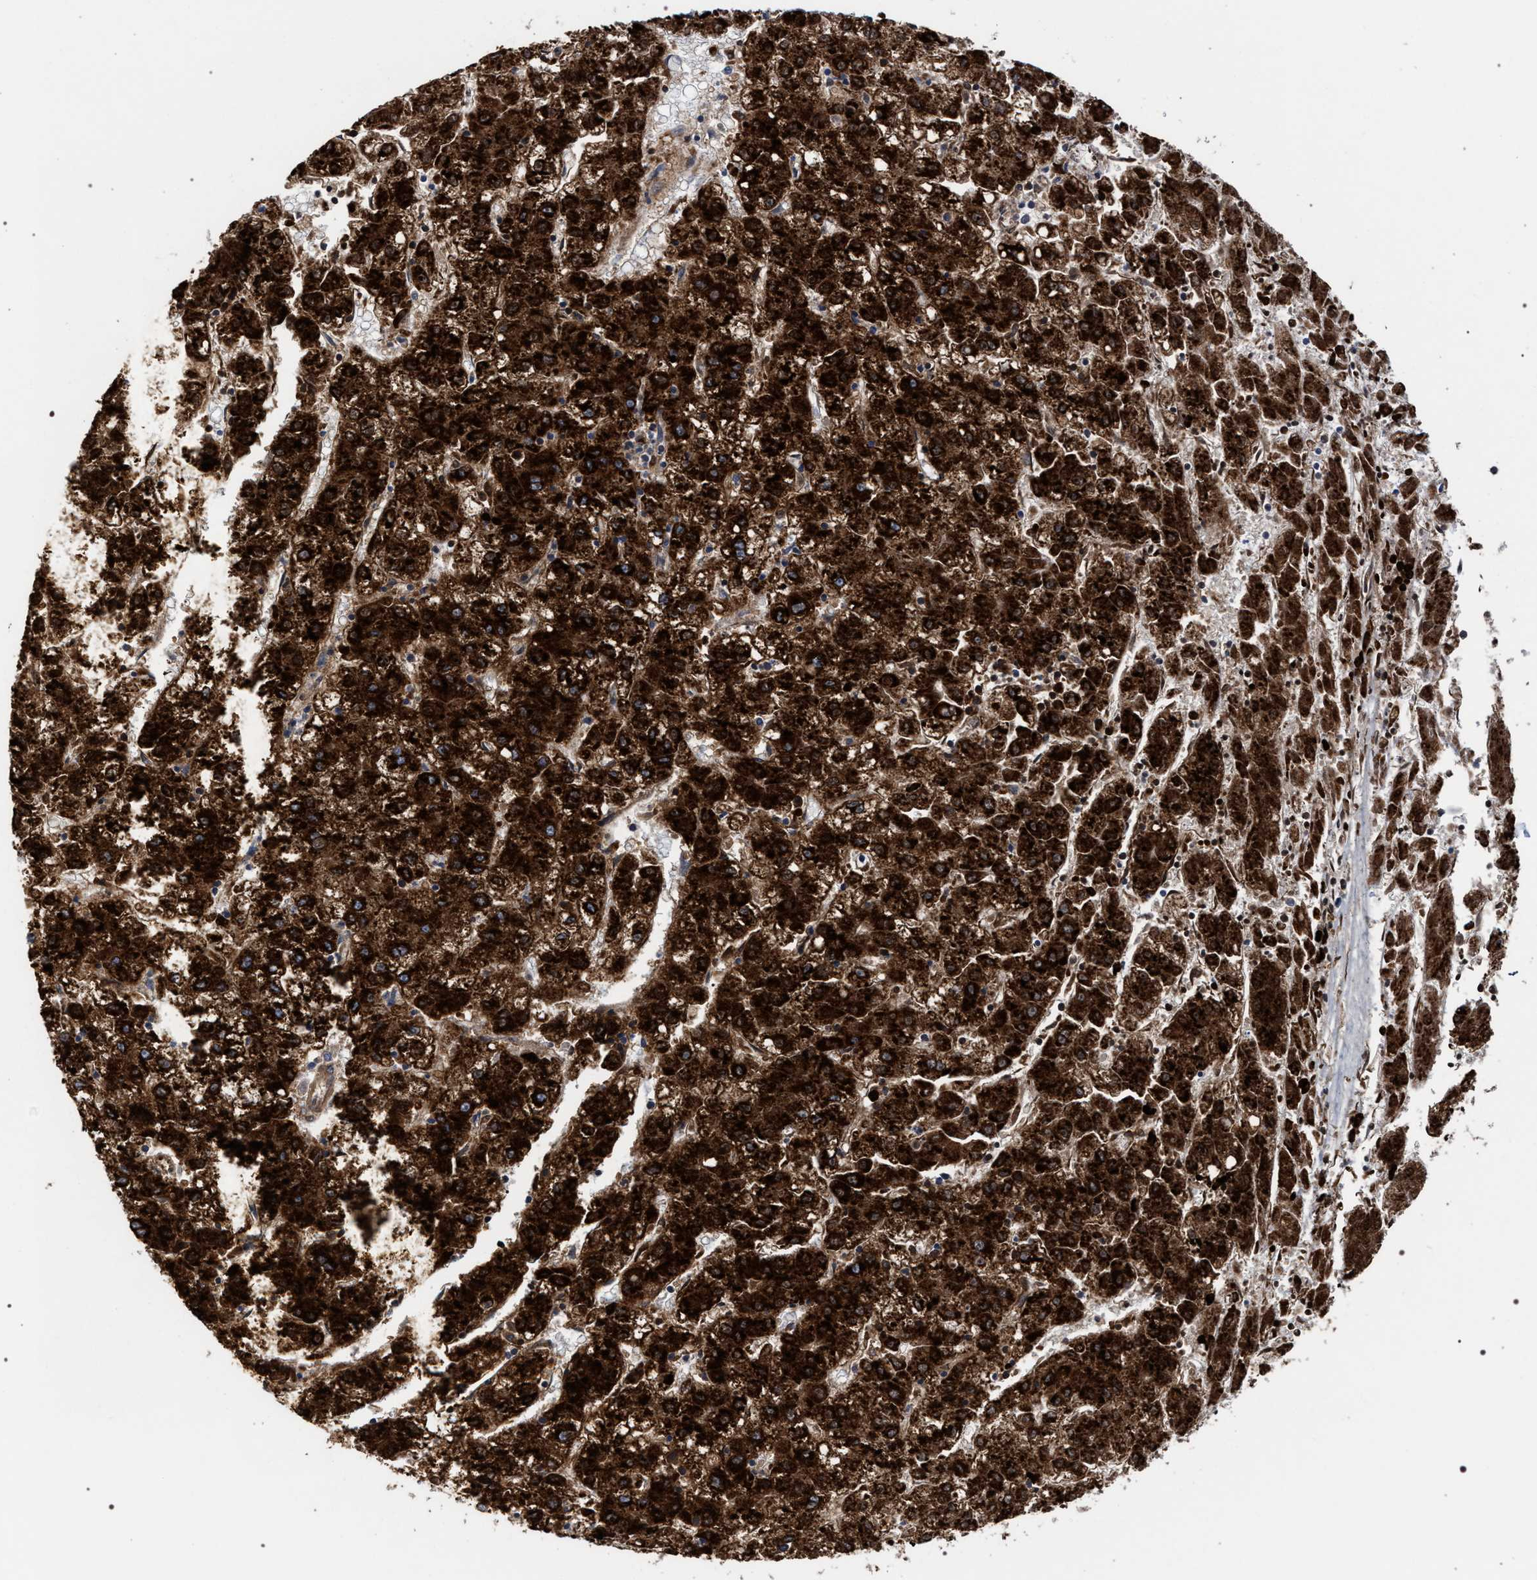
{"staining": {"intensity": "strong", "quantity": ">75%", "location": "cytoplasmic/membranous"}, "tissue": "liver cancer", "cell_type": "Tumor cells", "image_type": "cancer", "snomed": [{"axis": "morphology", "description": "Carcinoma, Hepatocellular, NOS"}, {"axis": "topography", "description": "Liver"}], "caption": "Liver cancer (hepatocellular carcinoma) stained with DAB immunohistochemistry exhibits high levels of strong cytoplasmic/membranous expression in about >75% of tumor cells. (DAB (3,3'-diaminobenzidine) IHC, brown staining for protein, blue staining for nuclei).", "gene": "ECI2", "patient": {"sex": "male", "age": 72}}